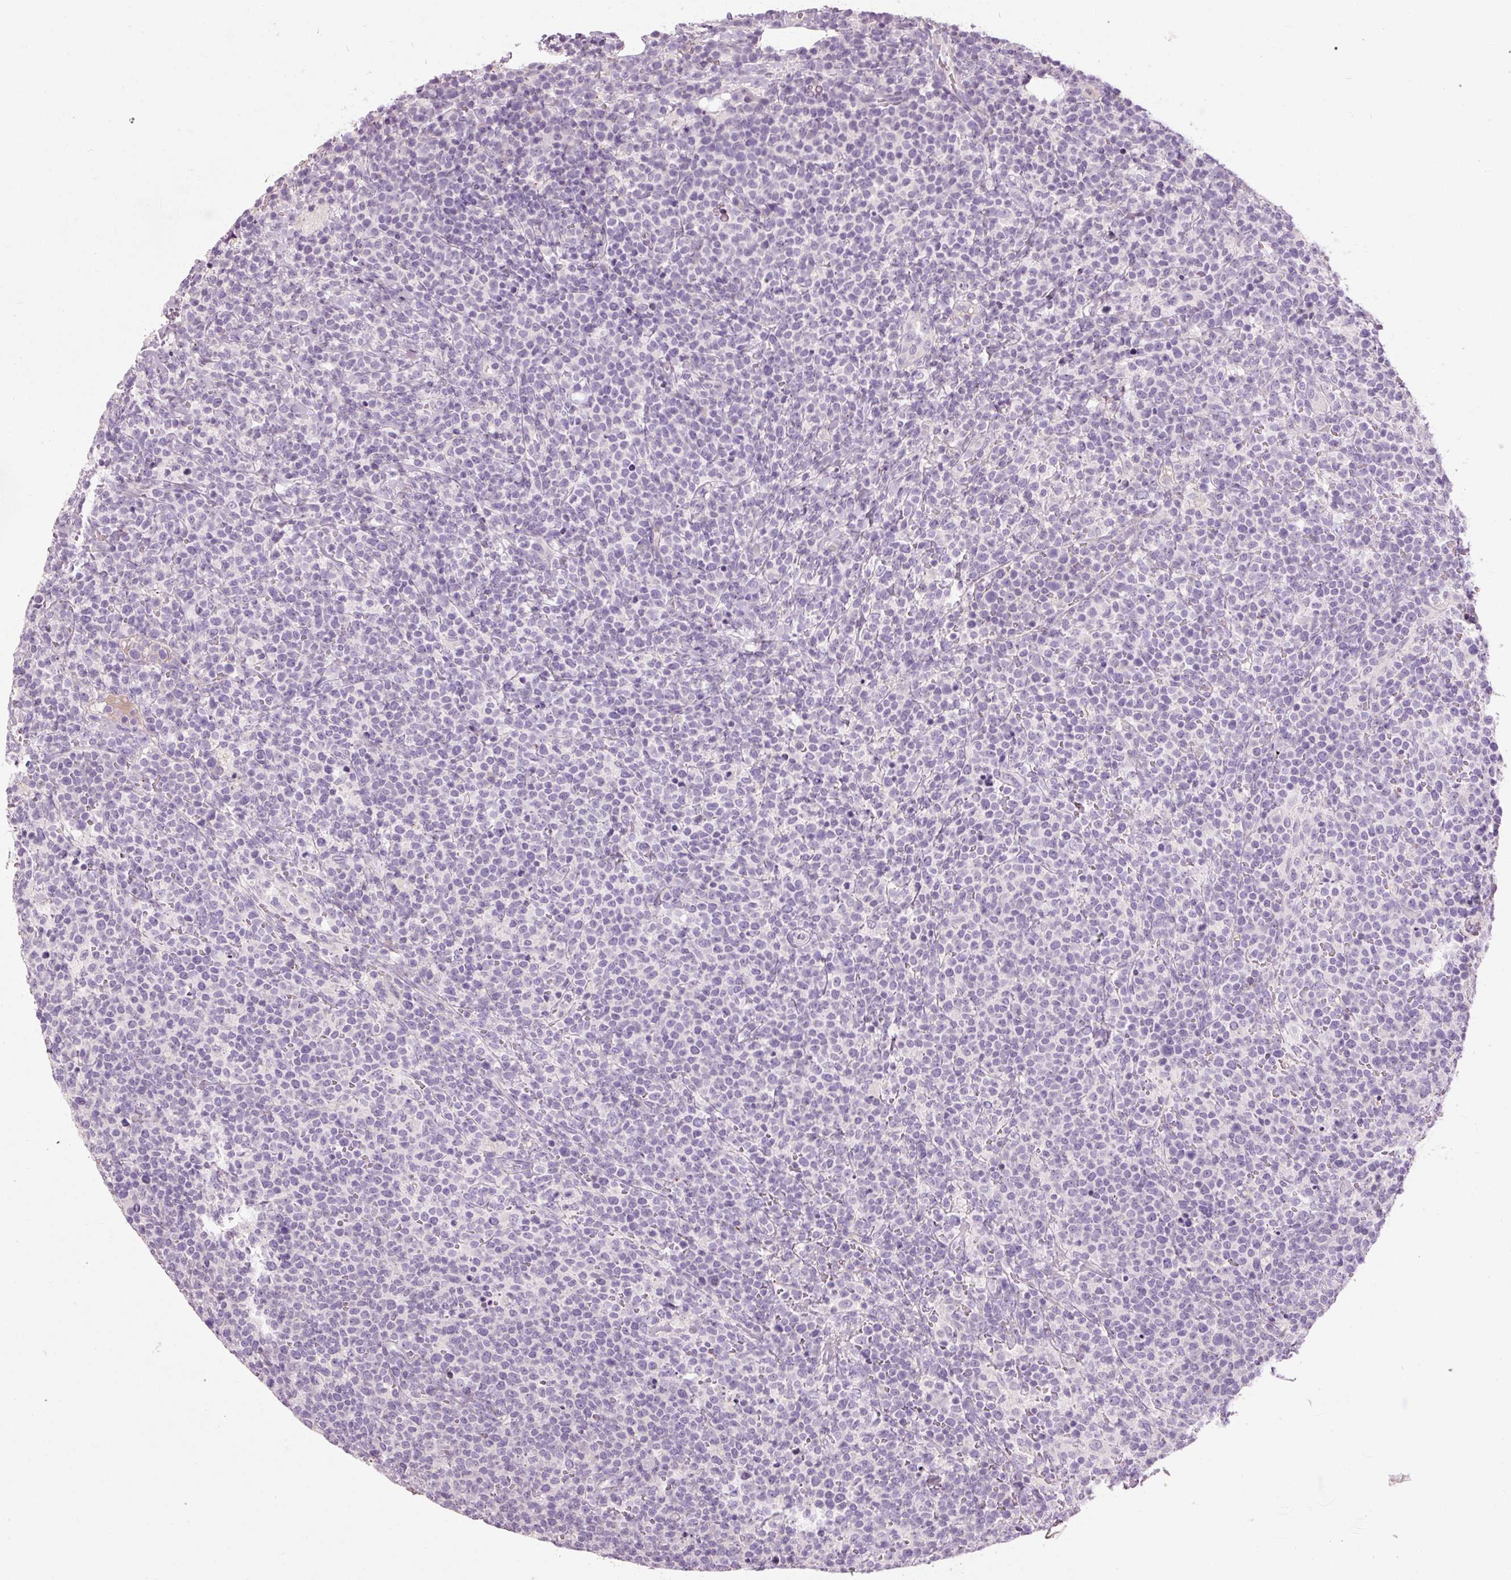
{"staining": {"intensity": "negative", "quantity": "none", "location": "none"}, "tissue": "lymphoma", "cell_type": "Tumor cells", "image_type": "cancer", "snomed": [{"axis": "morphology", "description": "Malignant lymphoma, non-Hodgkin's type, High grade"}, {"axis": "topography", "description": "Lymph node"}], "caption": "Tumor cells show no significant positivity in lymphoma.", "gene": "MUC5AC", "patient": {"sex": "male", "age": 61}}